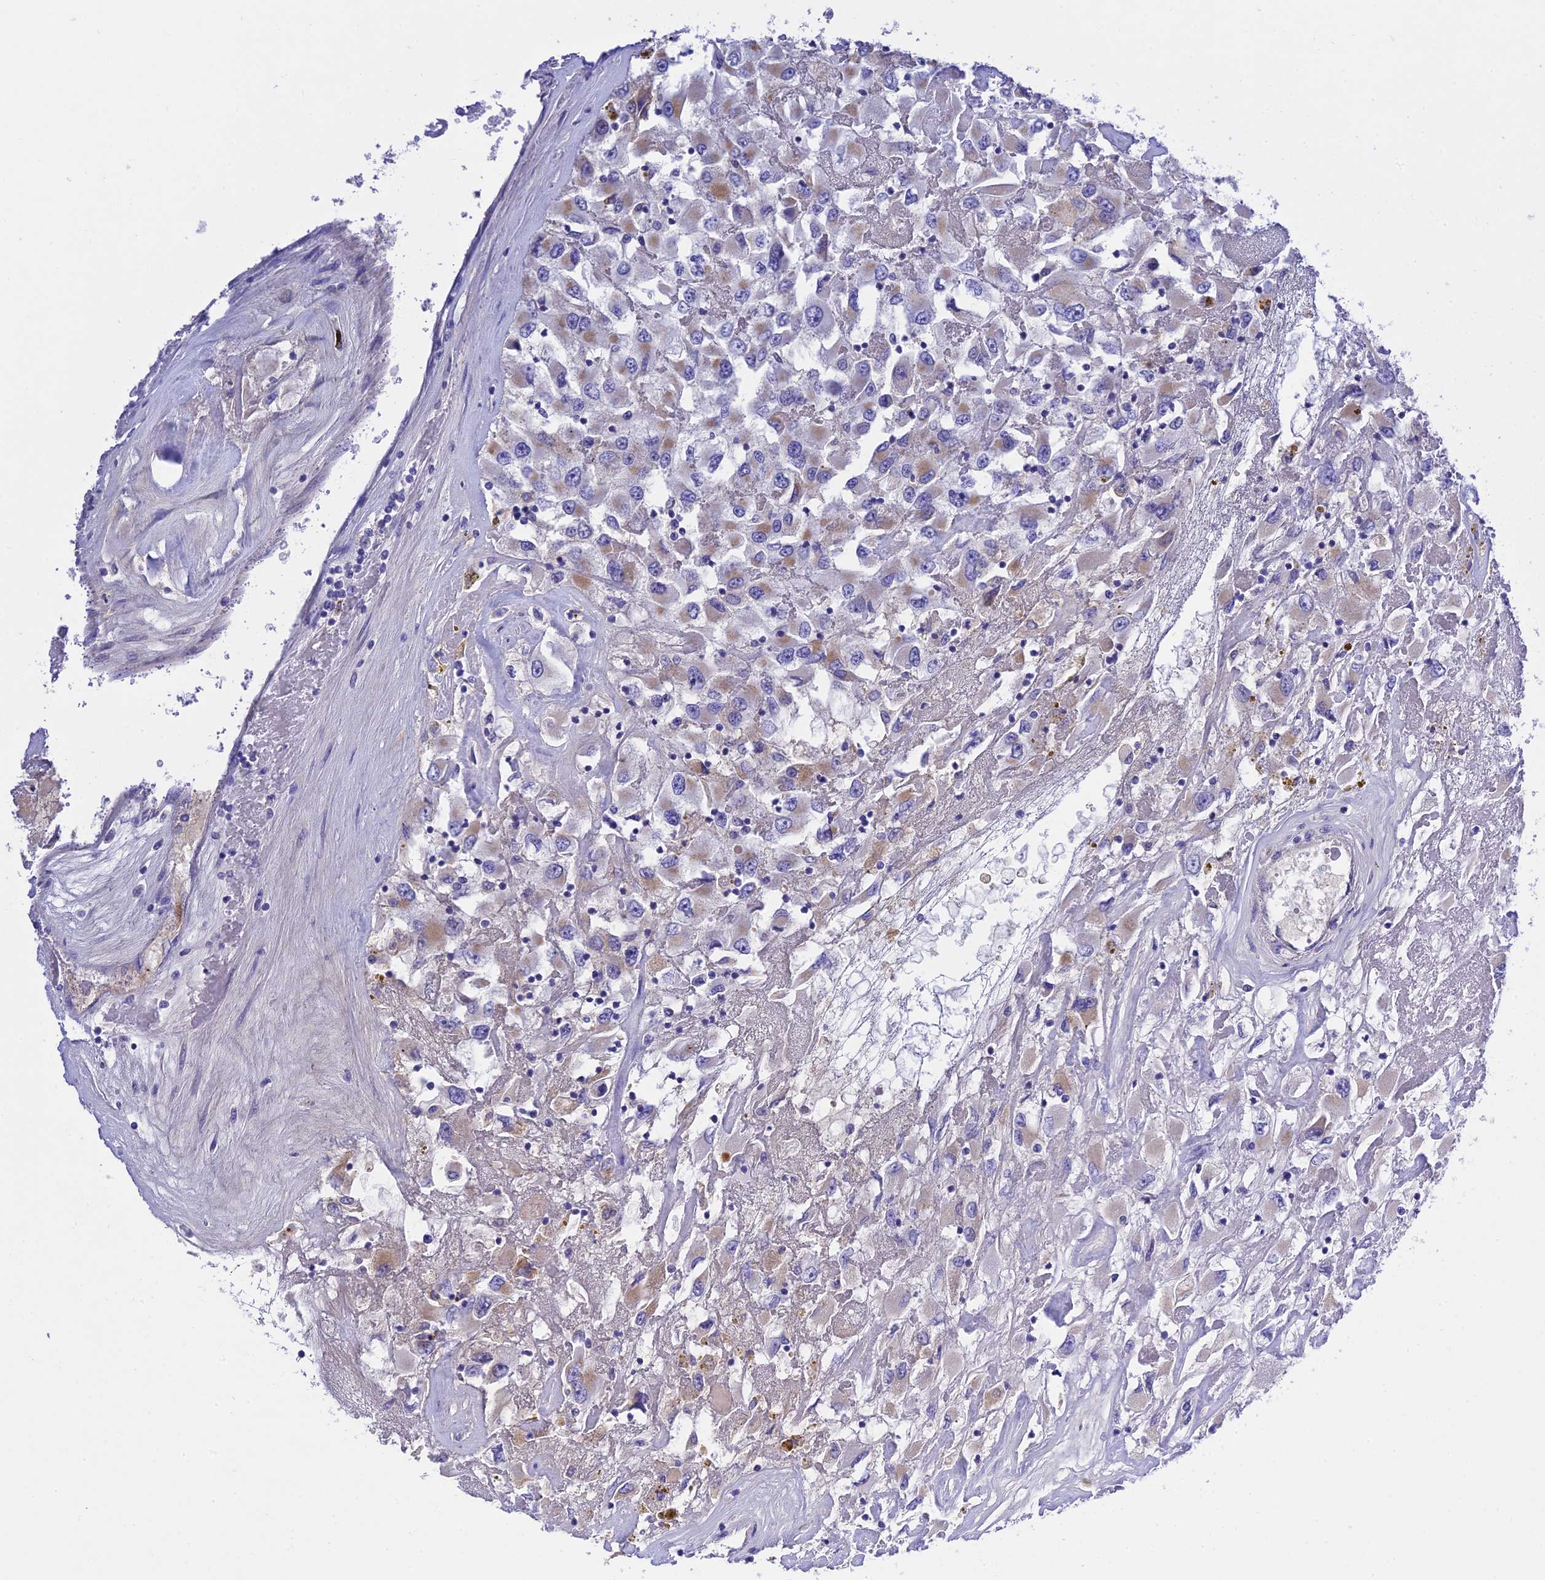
{"staining": {"intensity": "moderate", "quantity": "<25%", "location": "cytoplasmic/membranous"}, "tissue": "renal cancer", "cell_type": "Tumor cells", "image_type": "cancer", "snomed": [{"axis": "morphology", "description": "Adenocarcinoma, NOS"}, {"axis": "topography", "description": "Kidney"}], "caption": "IHC photomicrograph of neoplastic tissue: renal cancer stained using immunohistochemistry (IHC) reveals low levels of moderate protein expression localized specifically in the cytoplasmic/membranous of tumor cells, appearing as a cytoplasmic/membranous brown color.", "gene": "MS4A5", "patient": {"sex": "female", "age": 52}}